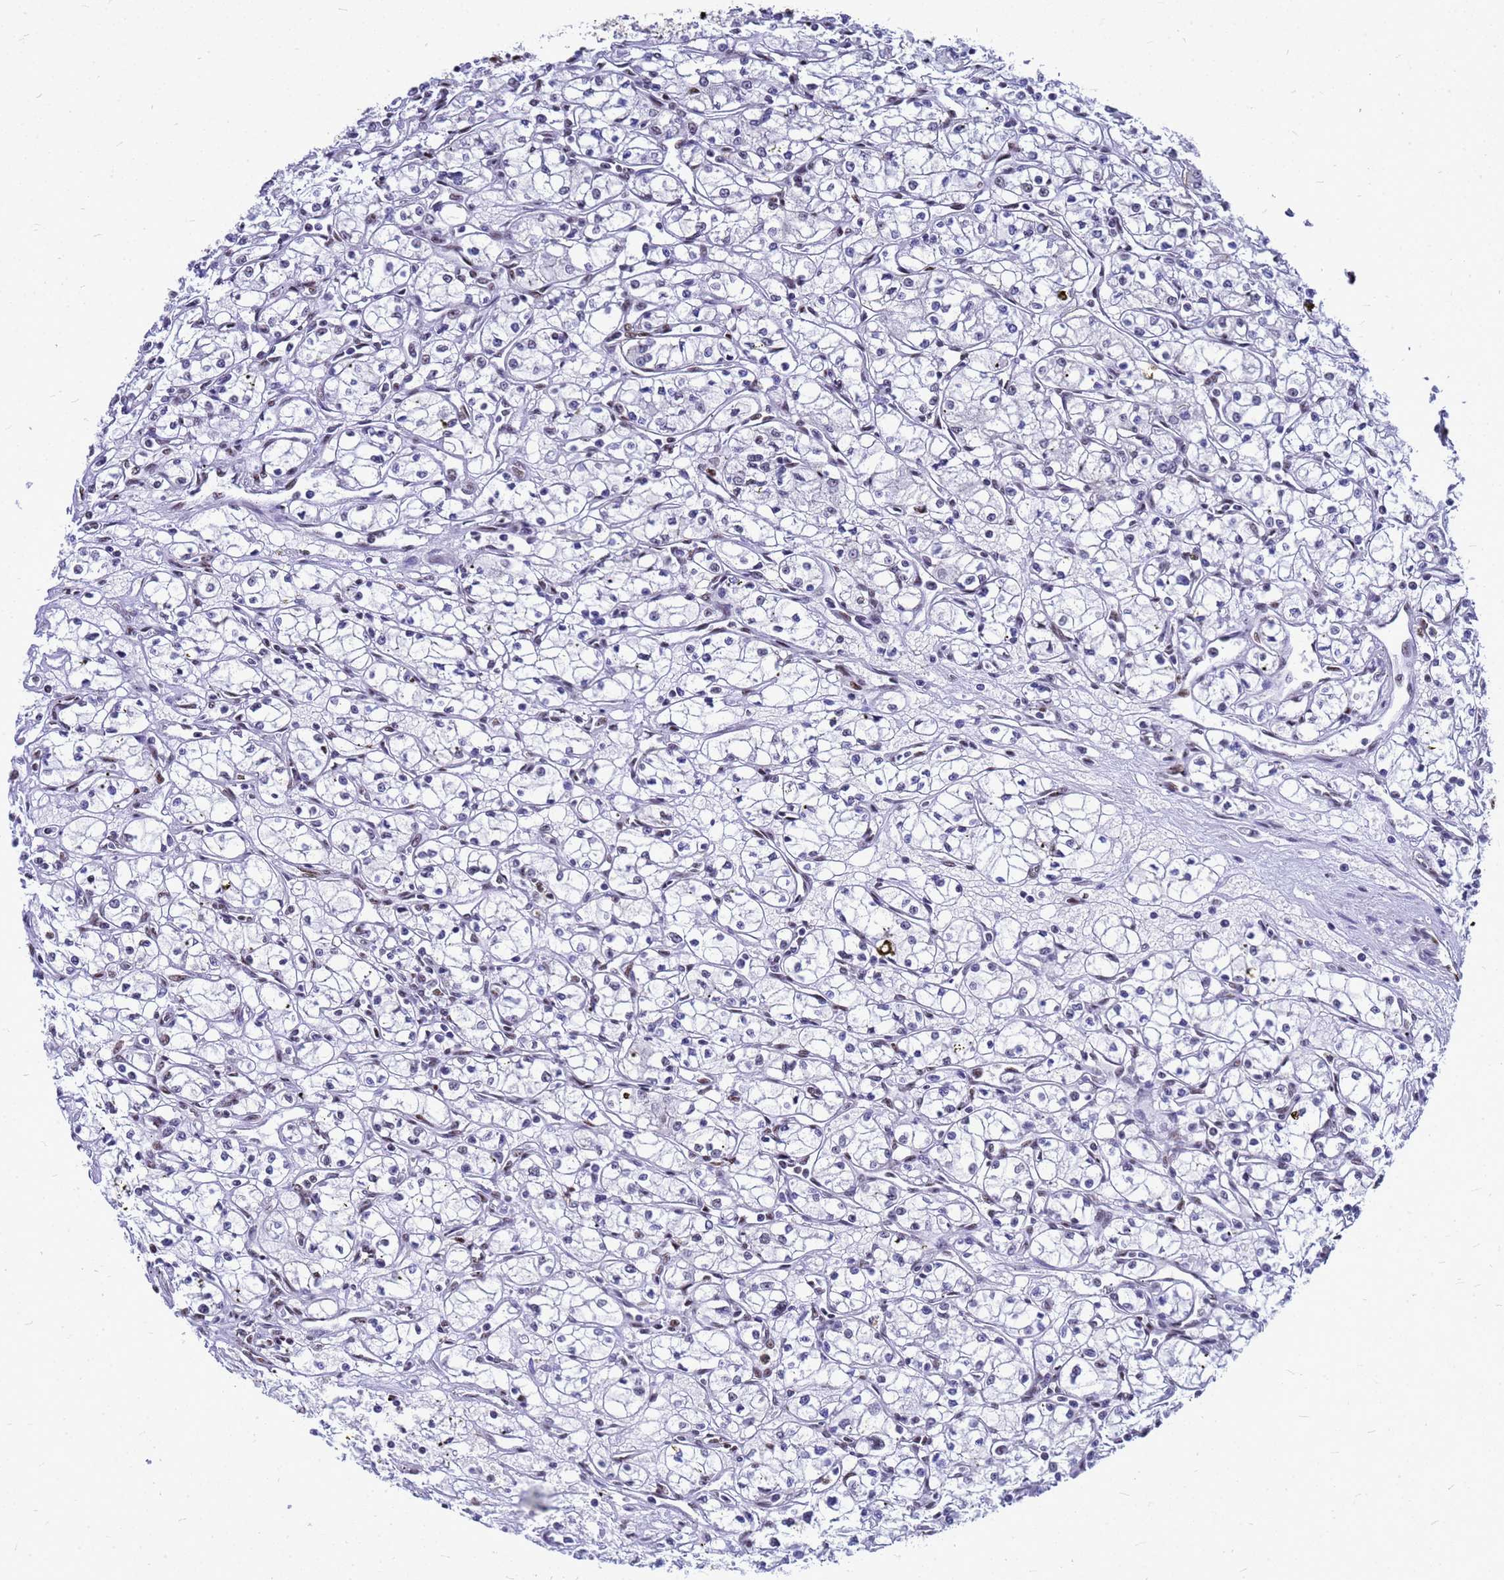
{"staining": {"intensity": "weak", "quantity": "<25%", "location": "nuclear"}, "tissue": "renal cancer", "cell_type": "Tumor cells", "image_type": "cancer", "snomed": [{"axis": "morphology", "description": "Adenocarcinoma, NOS"}, {"axis": "topography", "description": "Kidney"}], "caption": "High power microscopy micrograph of an IHC photomicrograph of renal cancer (adenocarcinoma), revealing no significant positivity in tumor cells.", "gene": "SART3", "patient": {"sex": "male", "age": 59}}